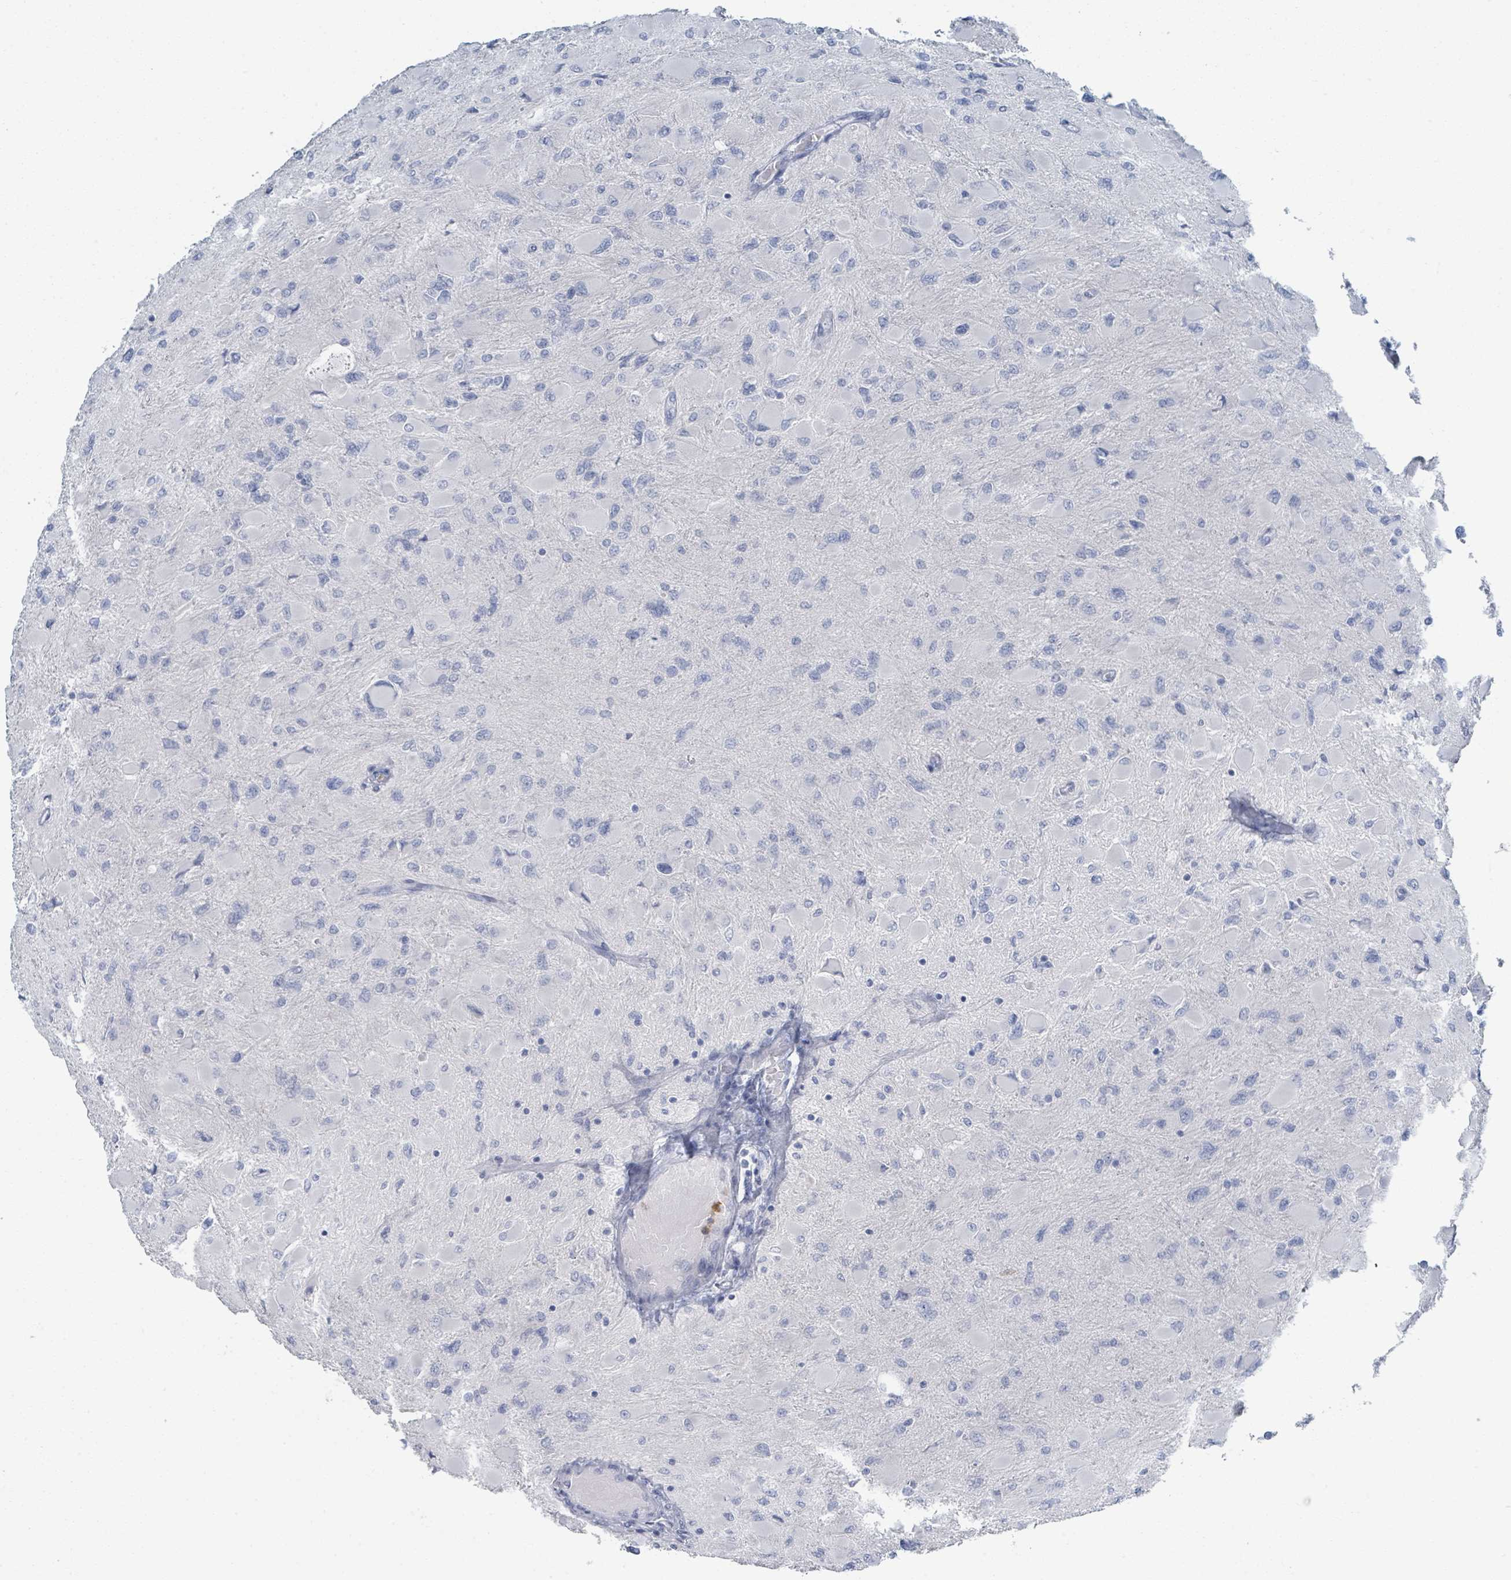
{"staining": {"intensity": "negative", "quantity": "none", "location": "none"}, "tissue": "glioma", "cell_type": "Tumor cells", "image_type": "cancer", "snomed": [{"axis": "morphology", "description": "Glioma, malignant, High grade"}, {"axis": "topography", "description": "Cerebral cortex"}], "caption": "Immunohistochemical staining of human glioma displays no significant expression in tumor cells.", "gene": "DEFA4", "patient": {"sex": "female", "age": 36}}